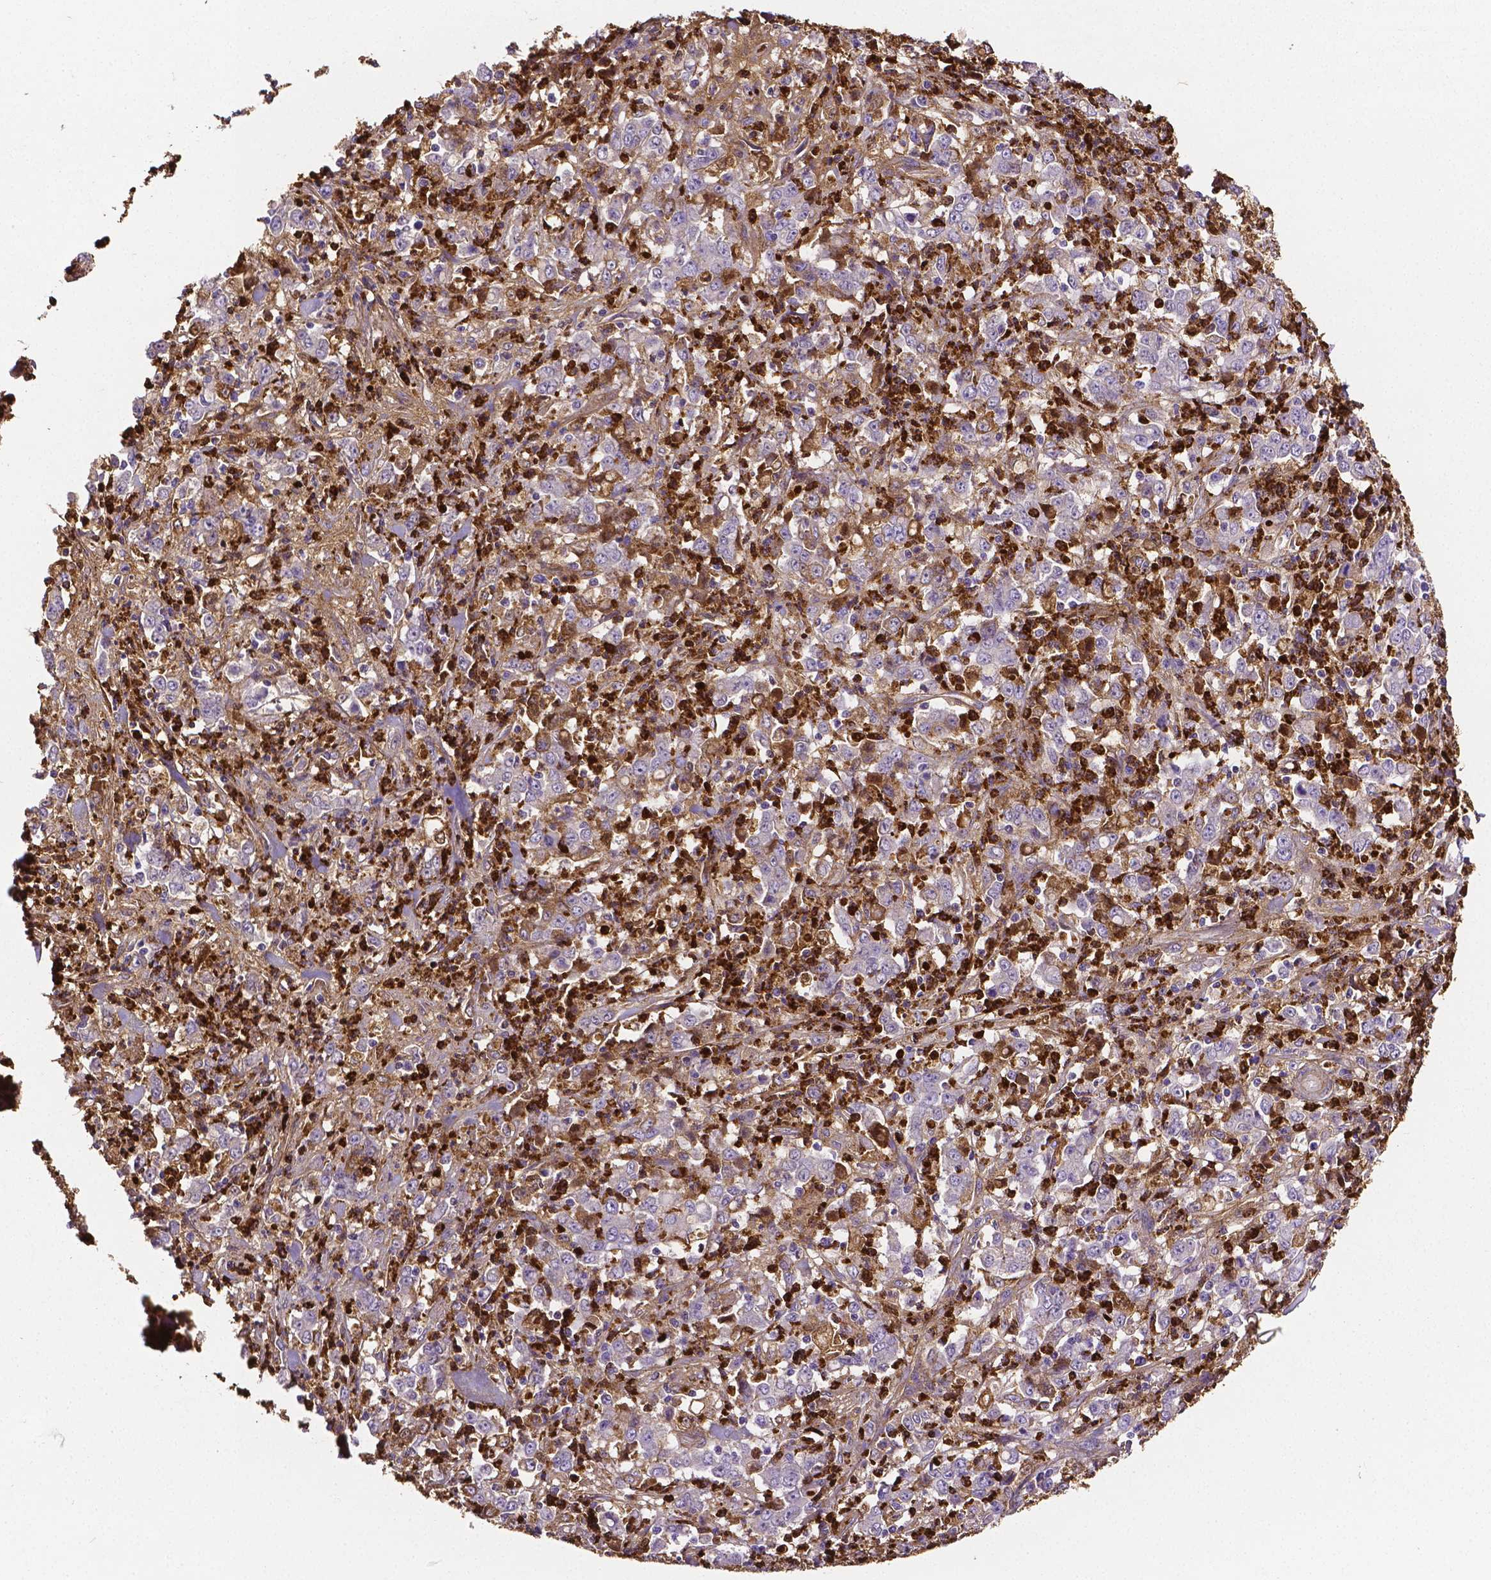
{"staining": {"intensity": "weak", "quantity": "<25%", "location": "cytoplasmic/membranous"}, "tissue": "stomach cancer", "cell_type": "Tumor cells", "image_type": "cancer", "snomed": [{"axis": "morphology", "description": "Adenocarcinoma, NOS"}, {"axis": "topography", "description": "Stomach, lower"}], "caption": "Immunohistochemistry of human stomach cancer demonstrates no staining in tumor cells. The staining is performed using DAB (3,3'-diaminobenzidine) brown chromogen with nuclei counter-stained in using hematoxylin.", "gene": "MMP9", "patient": {"sex": "female", "age": 71}}